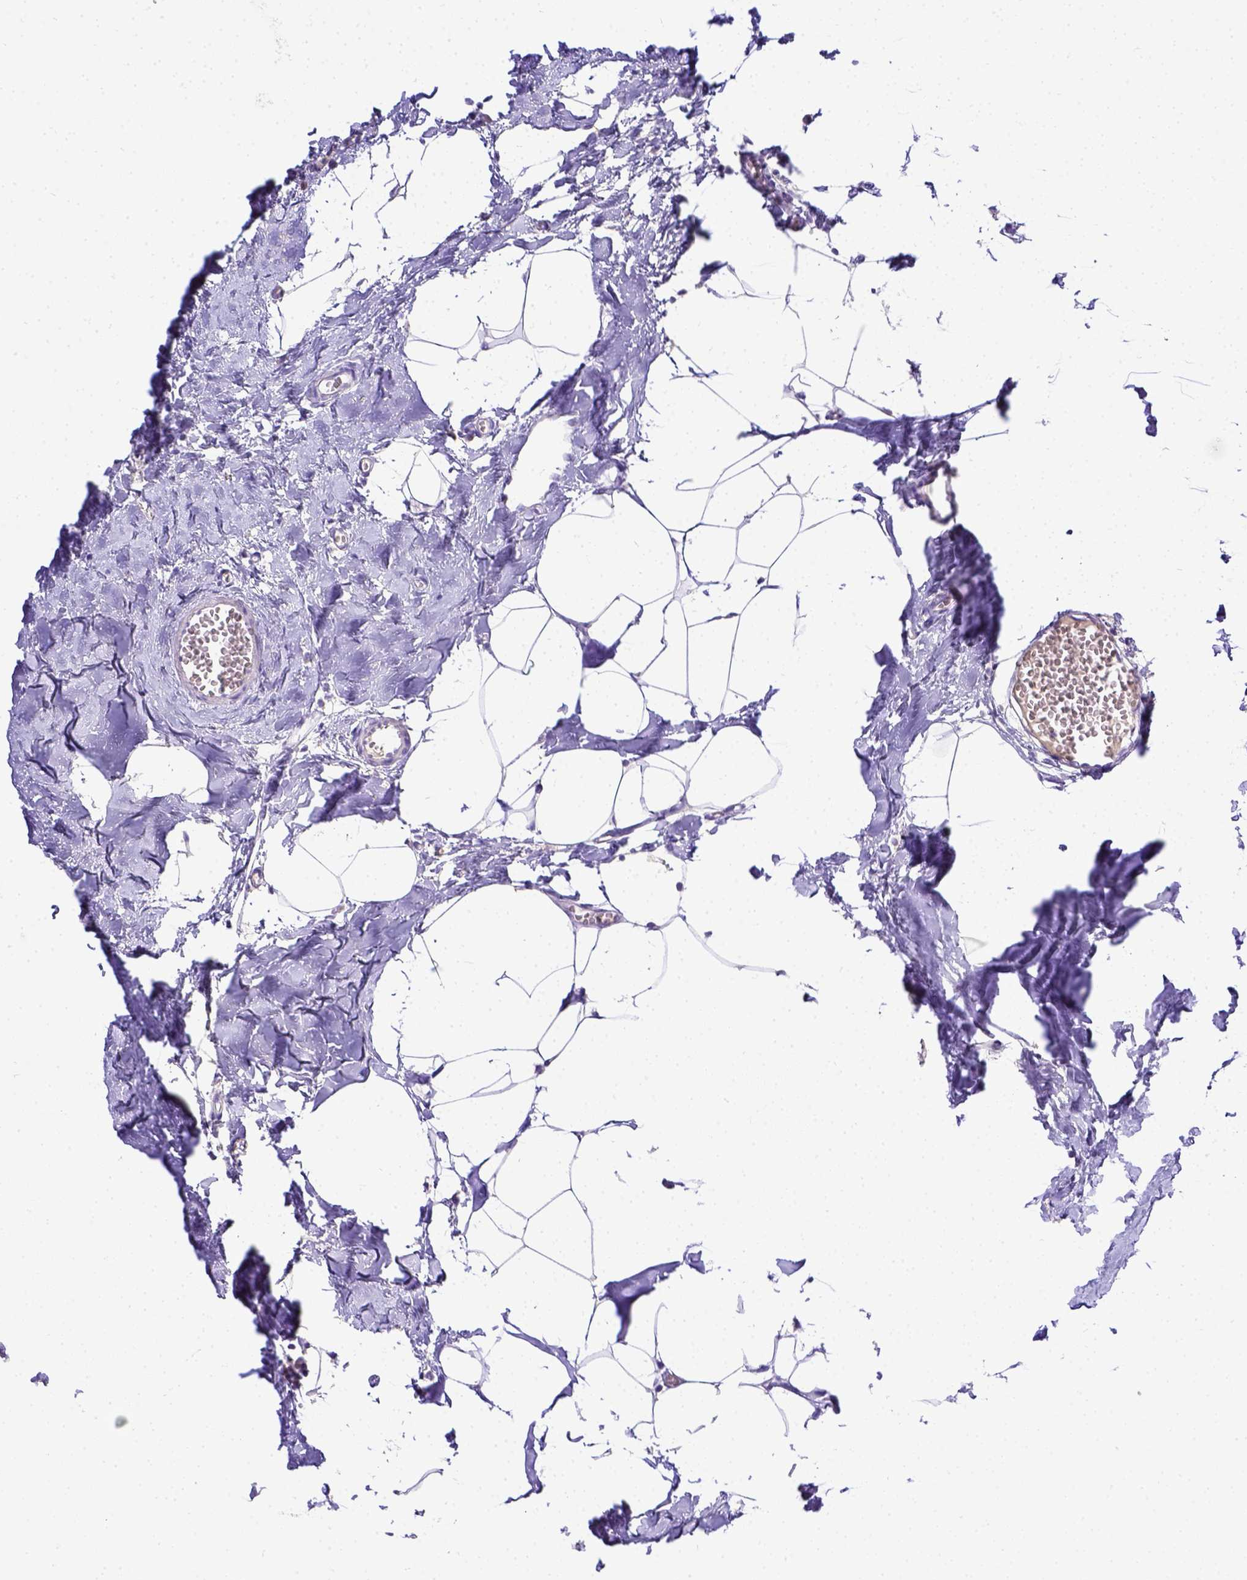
{"staining": {"intensity": "negative", "quantity": "none", "location": "none"}, "tissue": "breast cancer", "cell_type": "Tumor cells", "image_type": "cancer", "snomed": [{"axis": "morphology", "description": "Duct carcinoma"}, {"axis": "topography", "description": "Breast"}], "caption": "Micrograph shows no significant protein positivity in tumor cells of breast cancer.", "gene": "B3GAT1", "patient": {"sex": "female", "age": 38}}